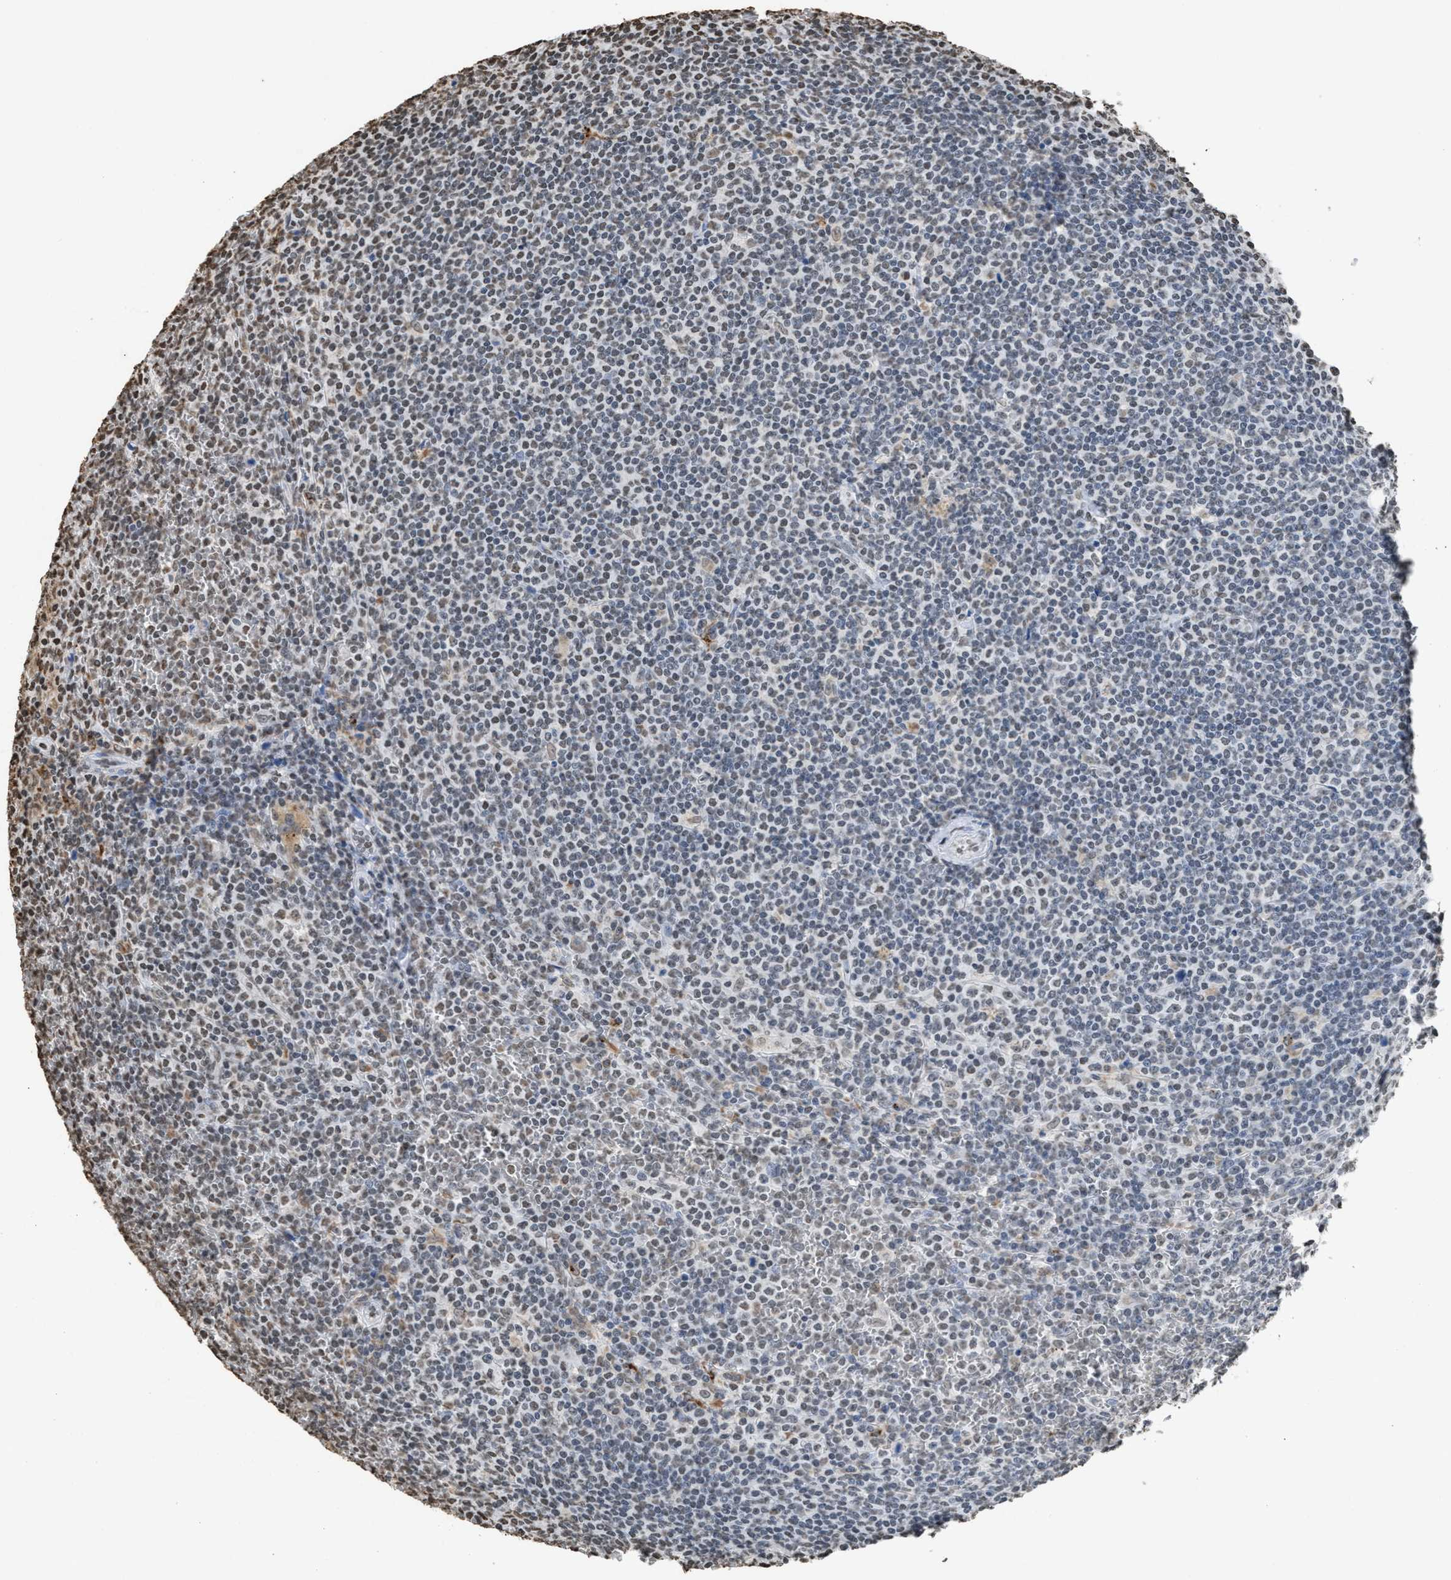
{"staining": {"intensity": "weak", "quantity": "25%-75%", "location": "nuclear"}, "tissue": "lymphoma", "cell_type": "Tumor cells", "image_type": "cancer", "snomed": [{"axis": "morphology", "description": "Malignant lymphoma, non-Hodgkin's type, Low grade"}, {"axis": "topography", "description": "Spleen"}], "caption": "Protein expression analysis of lymphoma reveals weak nuclear positivity in approximately 25%-75% of tumor cells.", "gene": "NUP88", "patient": {"sex": "female", "age": 19}}